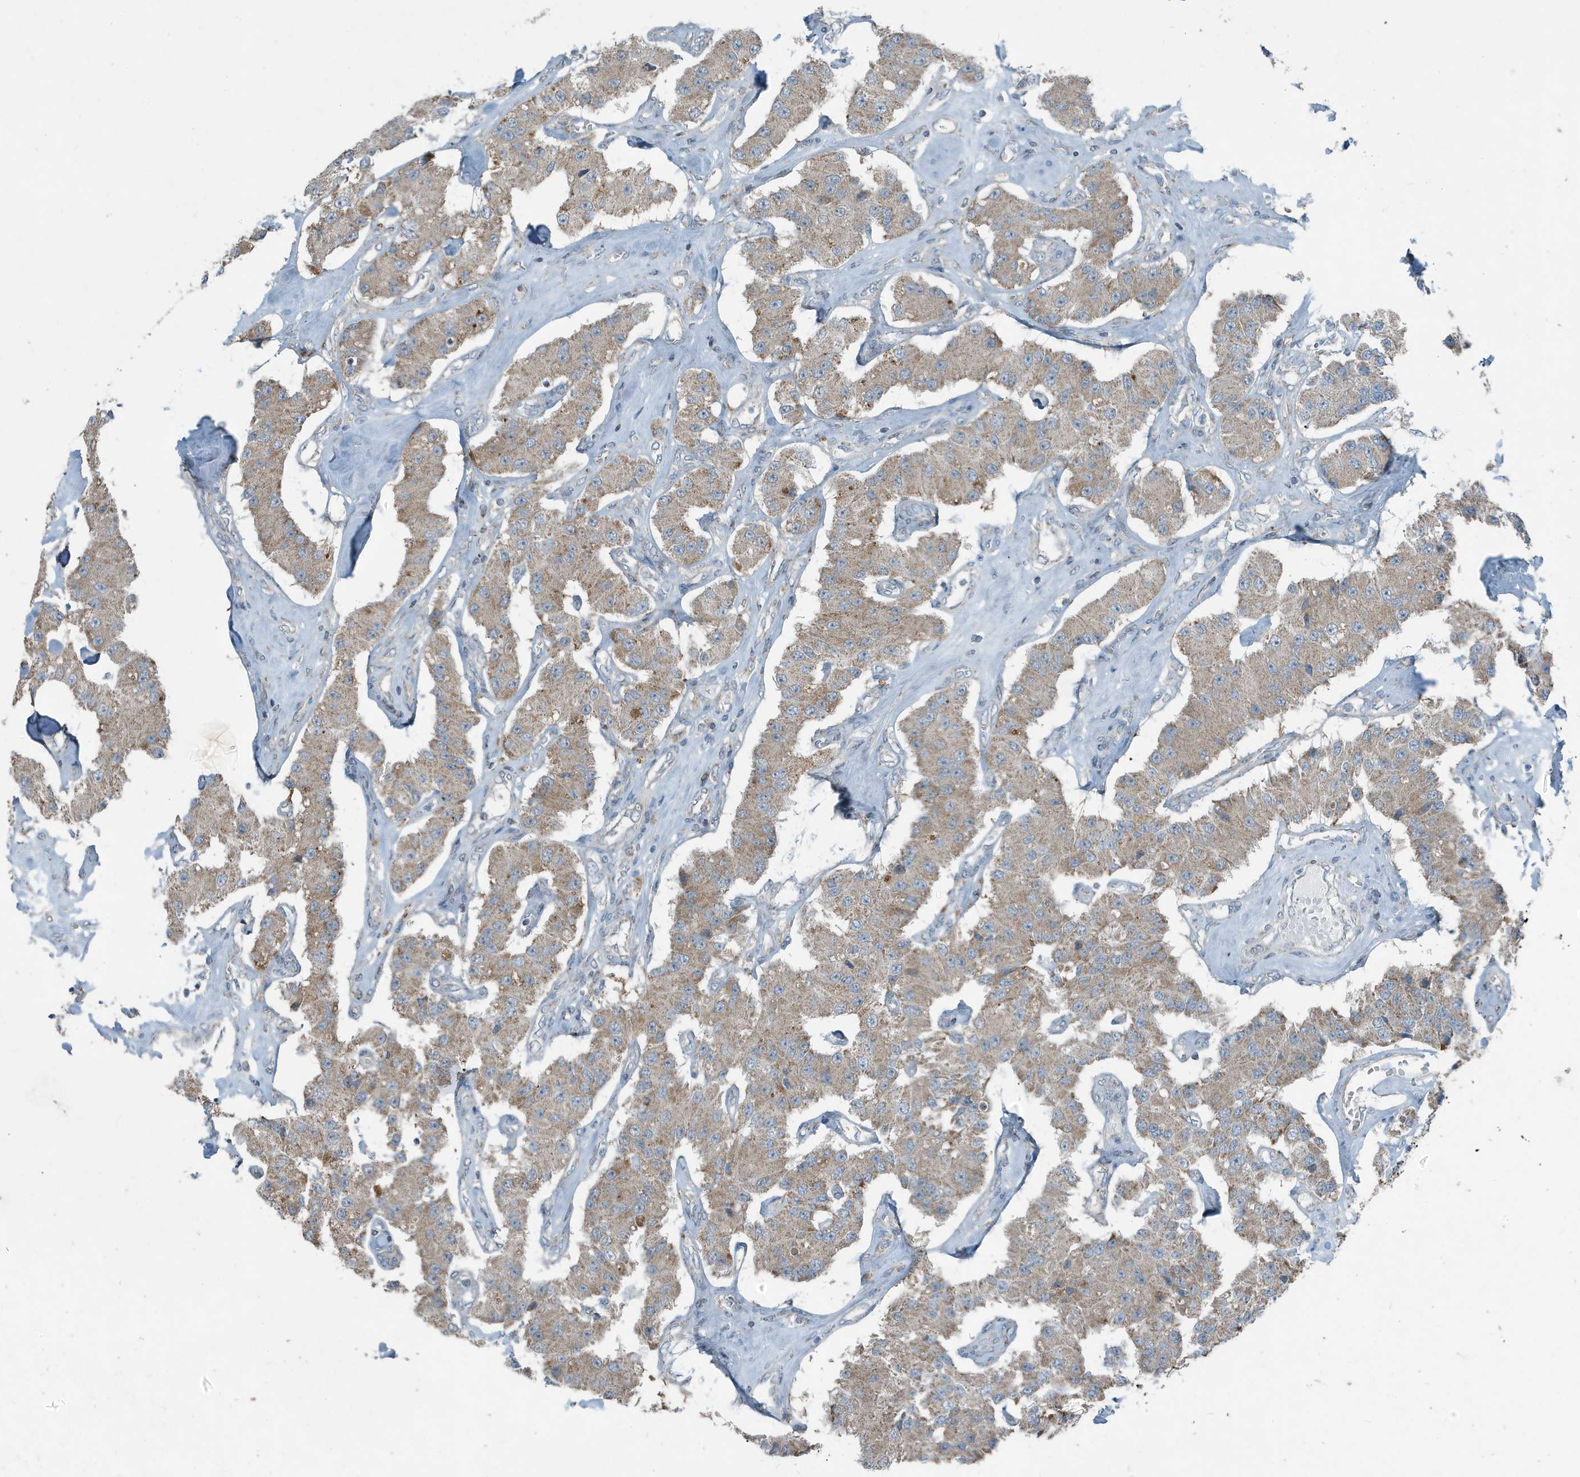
{"staining": {"intensity": "weak", "quantity": "25%-75%", "location": "cytoplasmic/membranous"}, "tissue": "carcinoid", "cell_type": "Tumor cells", "image_type": "cancer", "snomed": [{"axis": "morphology", "description": "Carcinoid, malignant, NOS"}, {"axis": "topography", "description": "Pancreas"}], "caption": "Protein expression analysis of human carcinoid (malignant) reveals weak cytoplasmic/membranous positivity in approximately 25%-75% of tumor cells. Nuclei are stained in blue.", "gene": "MT-CYB", "patient": {"sex": "male", "age": 41}}